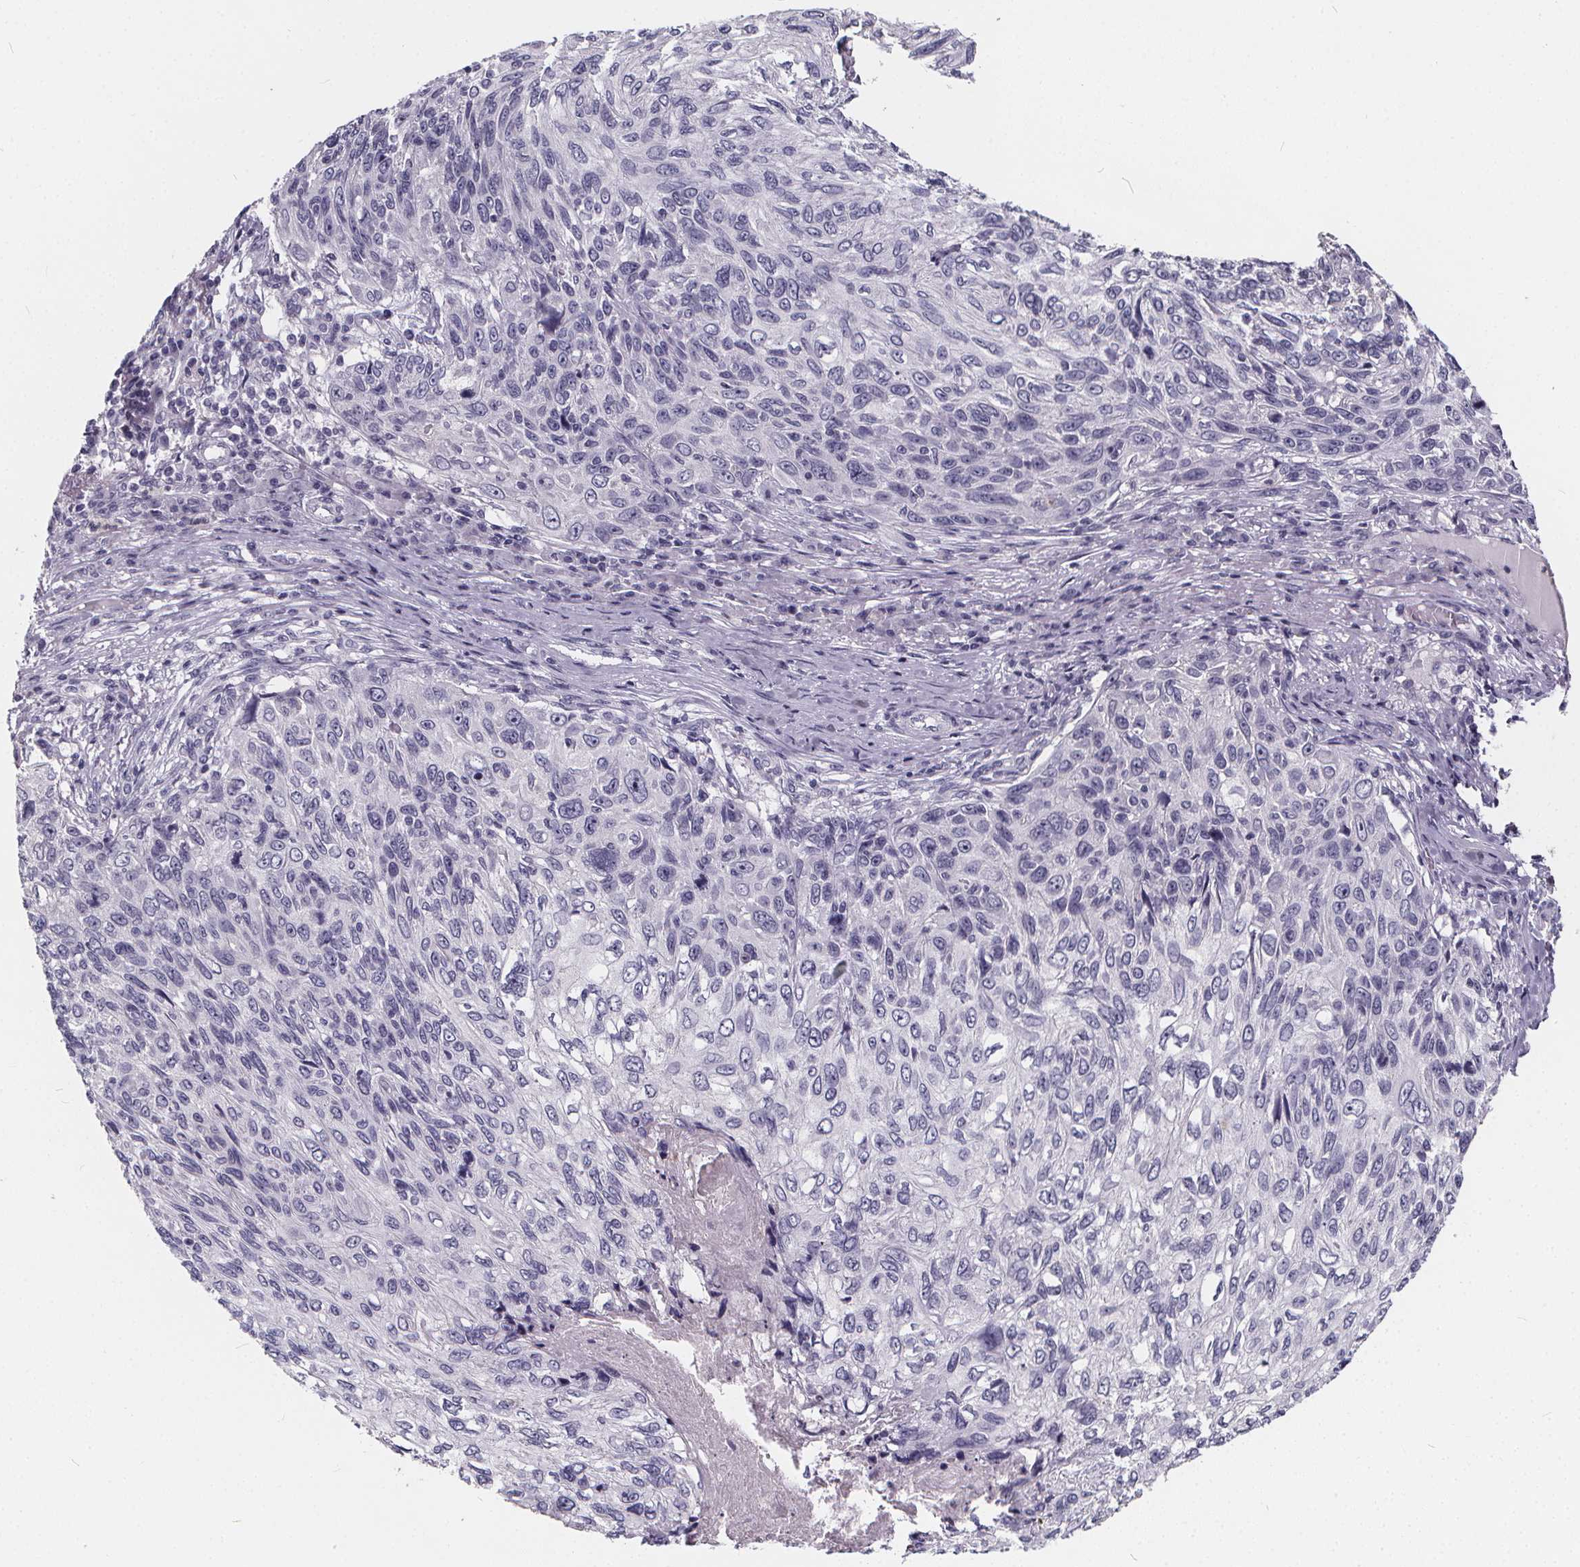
{"staining": {"intensity": "negative", "quantity": "none", "location": "none"}, "tissue": "skin cancer", "cell_type": "Tumor cells", "image_type": "cancer", "snomed": [{"axis": "morphology", "description": "Squamous cell carcinoma, NOS"}, {"axis": "topography", "description": "Skin"}], "caption": "Immunohistochemistry (IHC) micrograph of neoplastic tissue: skin cancer (squamous cell carcinoma) stained with DAB (3,3'-diaminobenzidine) demonstrates no significant protein positivity in tumor cells.", "gene": "SPEF2", "patient": {"sex": "male", "age": 92}}